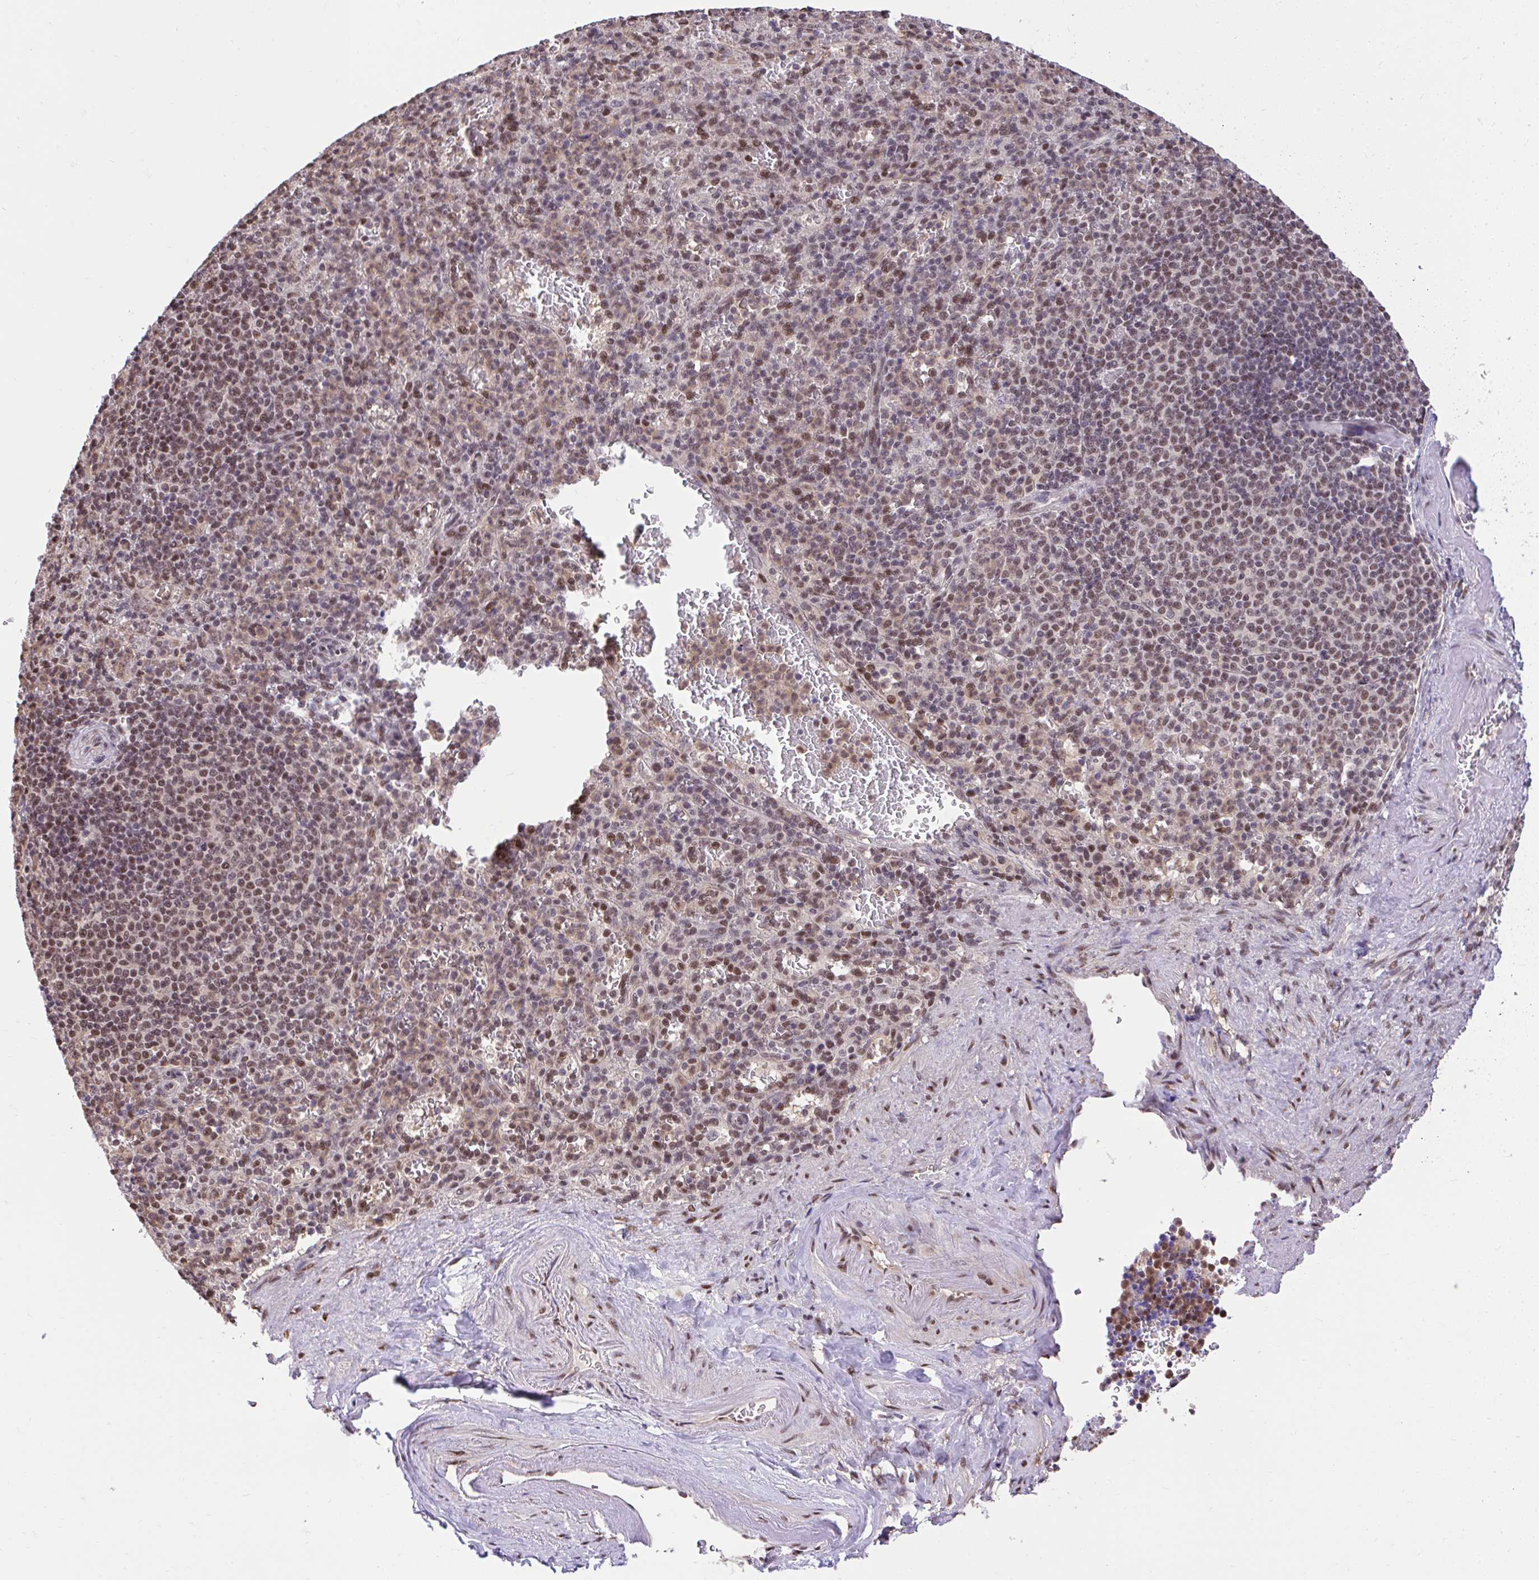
{"staining": {"intensity": "moderate", "quantity": ">75%", "location": "nuclear"}, "tissue": "spleen", "cell_type": "Cells in red pulp", "image_type": "normal", "snomed": [{"axis": "morphology", "description": "Normal tissue, NOS"}, {"axis": "topography", "description": "Spleen"}], "caption": "An IHC micrograph of unremarkable tissue is shown. Protein staining in brown highlights moderate nuclear positivity in spleen within cells in red pulp.", "gene": "GLIS3", "patient": {"sex": "female", "age": 74}}